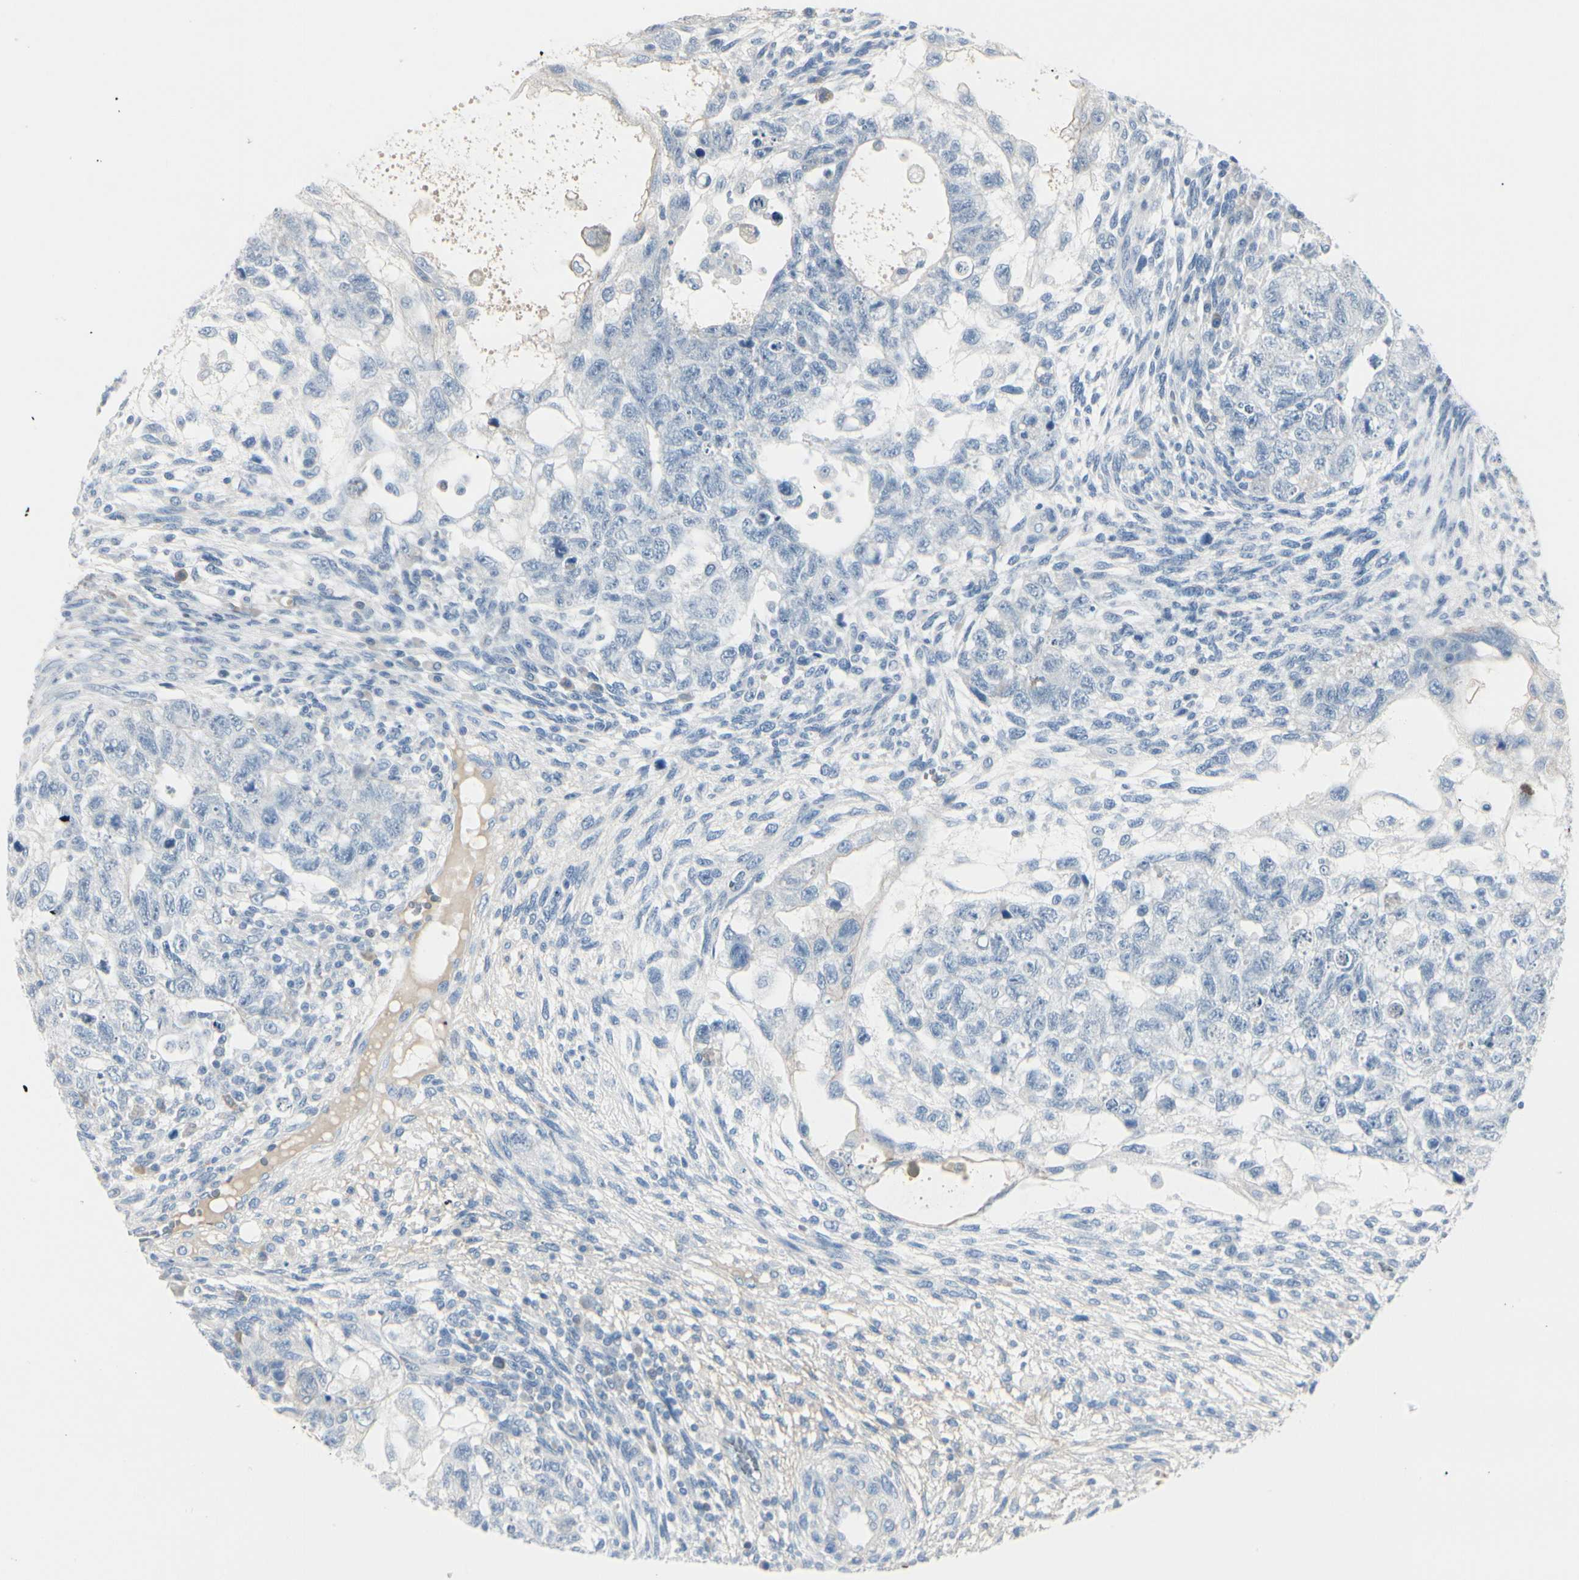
{"staining": {"intensity": "negative", "quantity": "none", "location": "none"}, "tissue": "testis cancer", "cell_type": "Tumor cells", "image_type": "cancer", "snomed": [{"axis": "morphology", "description": "Normal tissue, NOS"}, {"axis": "morphology", "description": "Carcinoma, Embryonal, NOS"}, {"axis": "topography", "description": "Testis"}], "caption": "Photomicrograph shows no protein positivity in tumor cells of testis embryonal carcinoma tissue.", "gene": "CDHR5", "patient": {"sex": "male", "age": 36}}